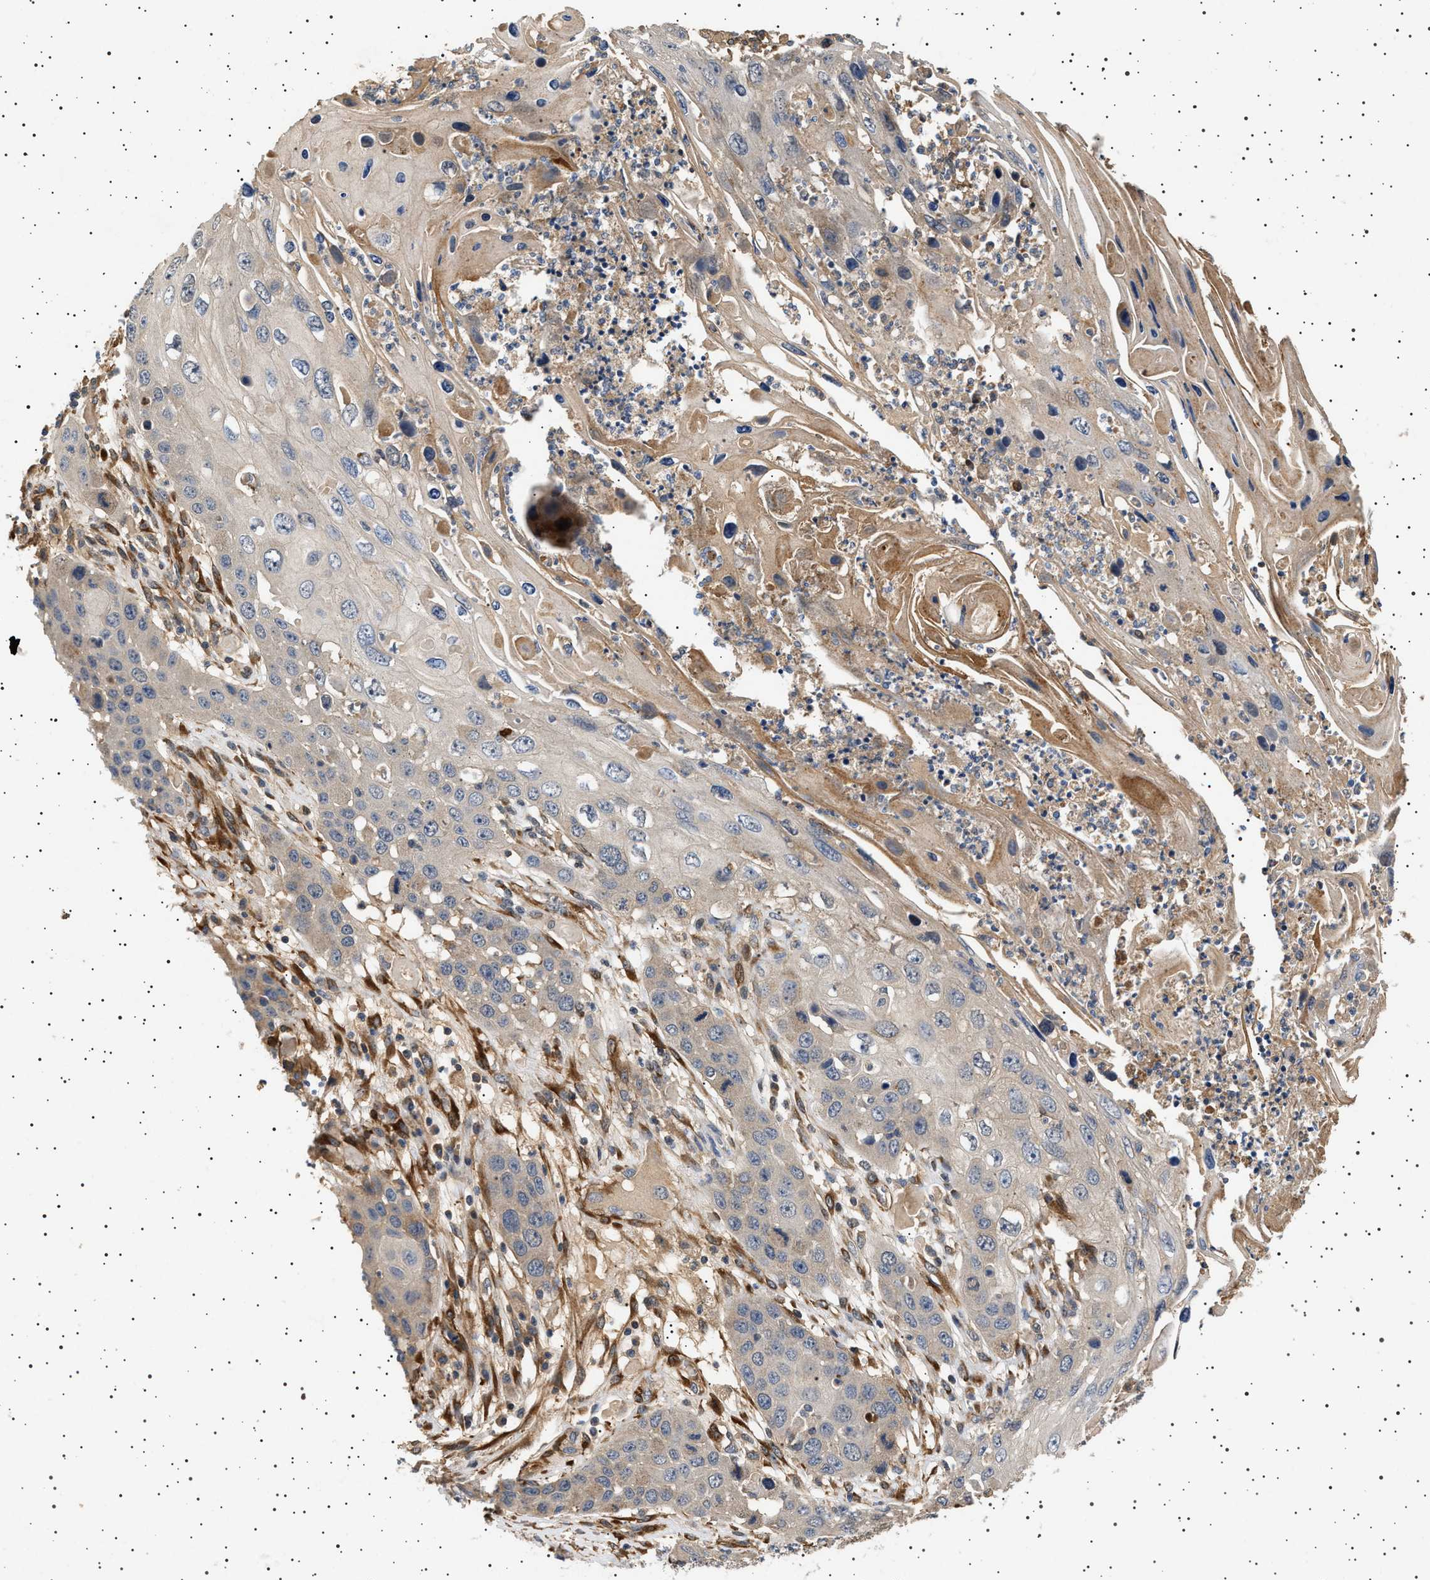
{"staining": {"intensity": "weak", "quantity": "<25%", "location": "cytoplasmic/membranous"}, "tissue": "skin cancer", "cell_type": "Tumor cells", "image_type": "cancer", "snomed": [{"axis": "morphology", "description": "Squamous cell carcinoma, NOS"}, {"axis": "topography", "description": "Skin"}], "caption": "IHC micrograph of neoplastic tissue: human skin cancer stained with DAB shows no significant protein positivity in tumor cells. (IHC, brightfield microscopy, high magnification).", "gene": "GUCY1B1", "patient": {"sex": "male", "age": 55}}